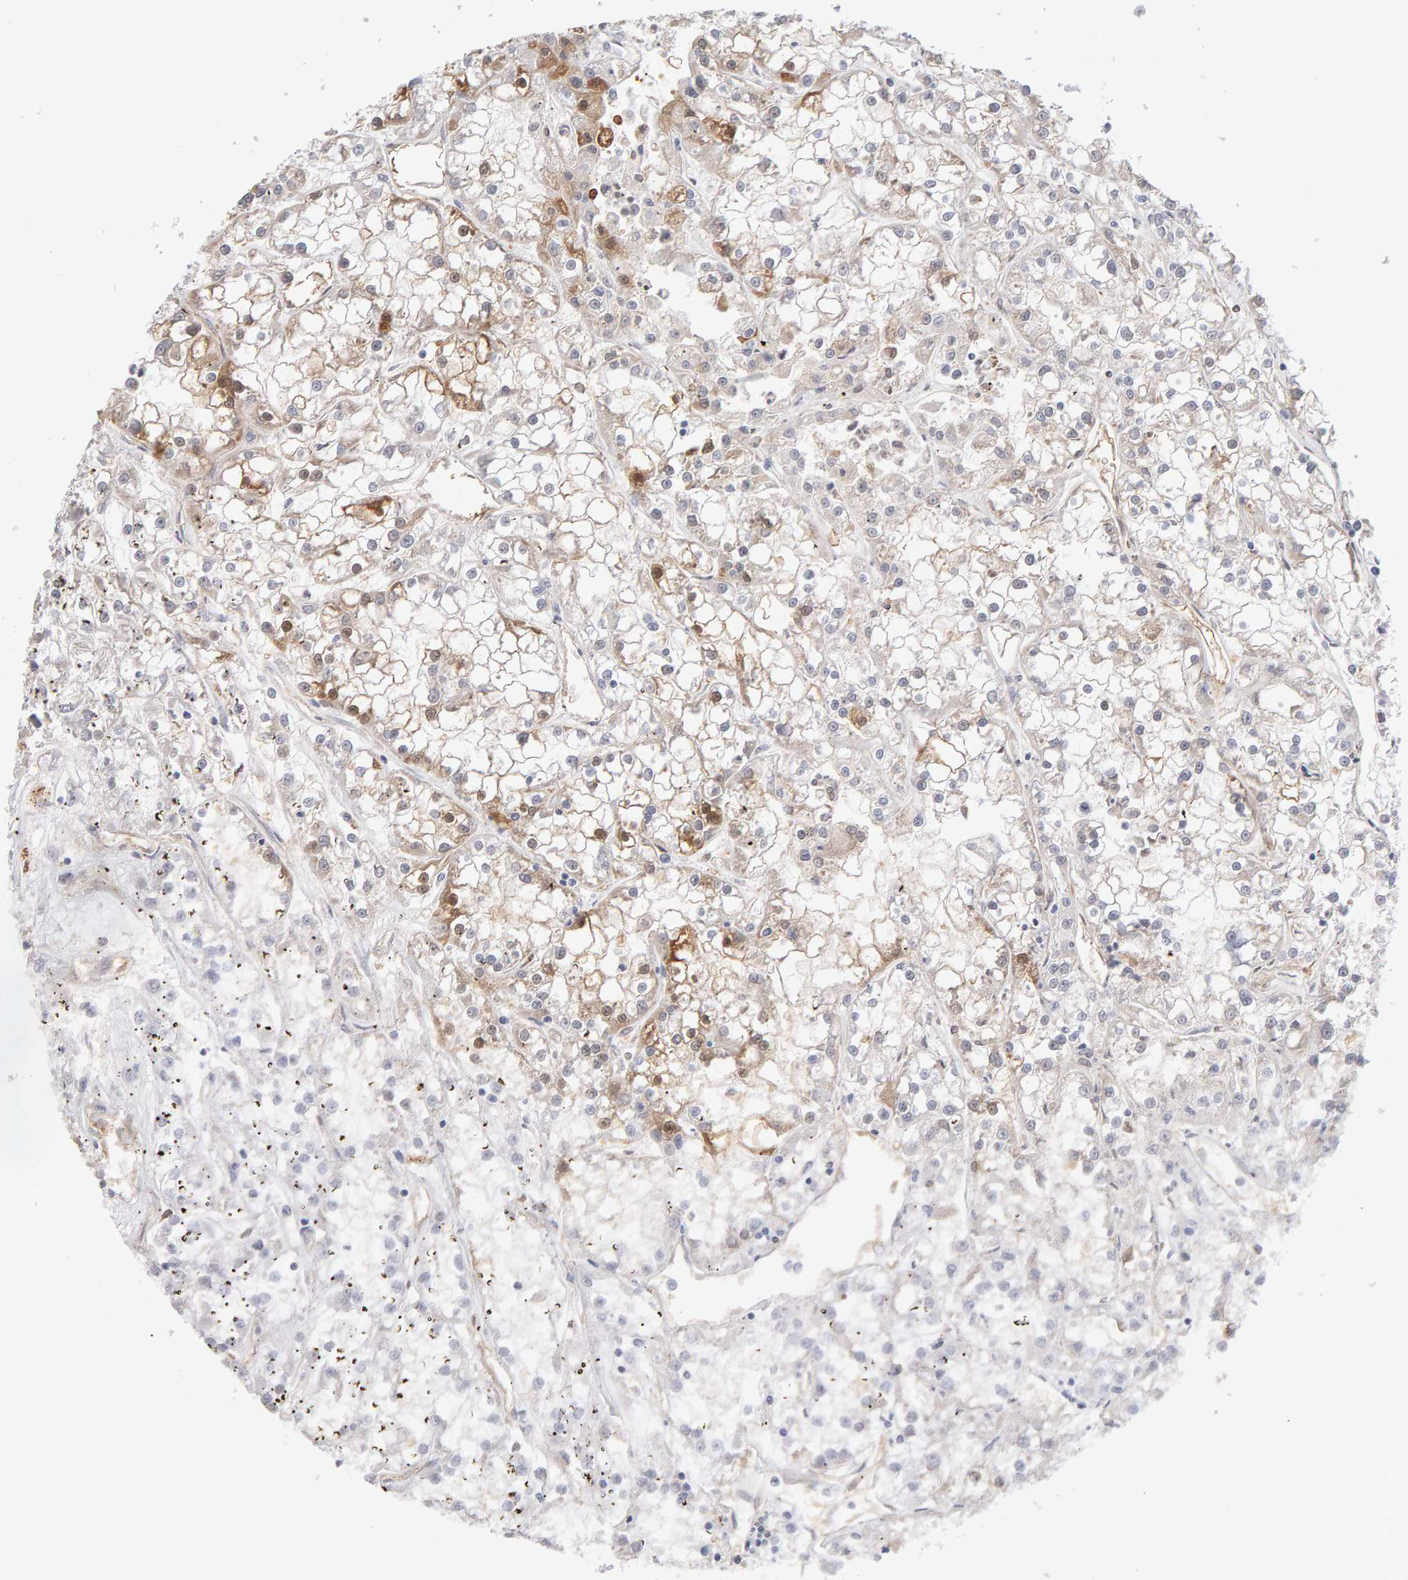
{"staining": {"intensity": "weak", "quantity": "25%-75%", "location": "cytoplasmic/membranous,nuclear"}, "tissue": "renal cancer", "cell_type": "Tumor cells", "image_type": "cancer", "snomed": [{"axis": "morphology", "description": "Adenocarcinoma, NOS"}, {"axis": "topography", "description": "Kidney"}], "caption": "The micrograph displays a brown stain indicating the presence of a protein in the cytoplasmic/membranous and nuclear of tumor cells in renal cancer (adenocarcinoma).", "gene": "METRNL", "patient": {"sex": "female", "age": 52}}